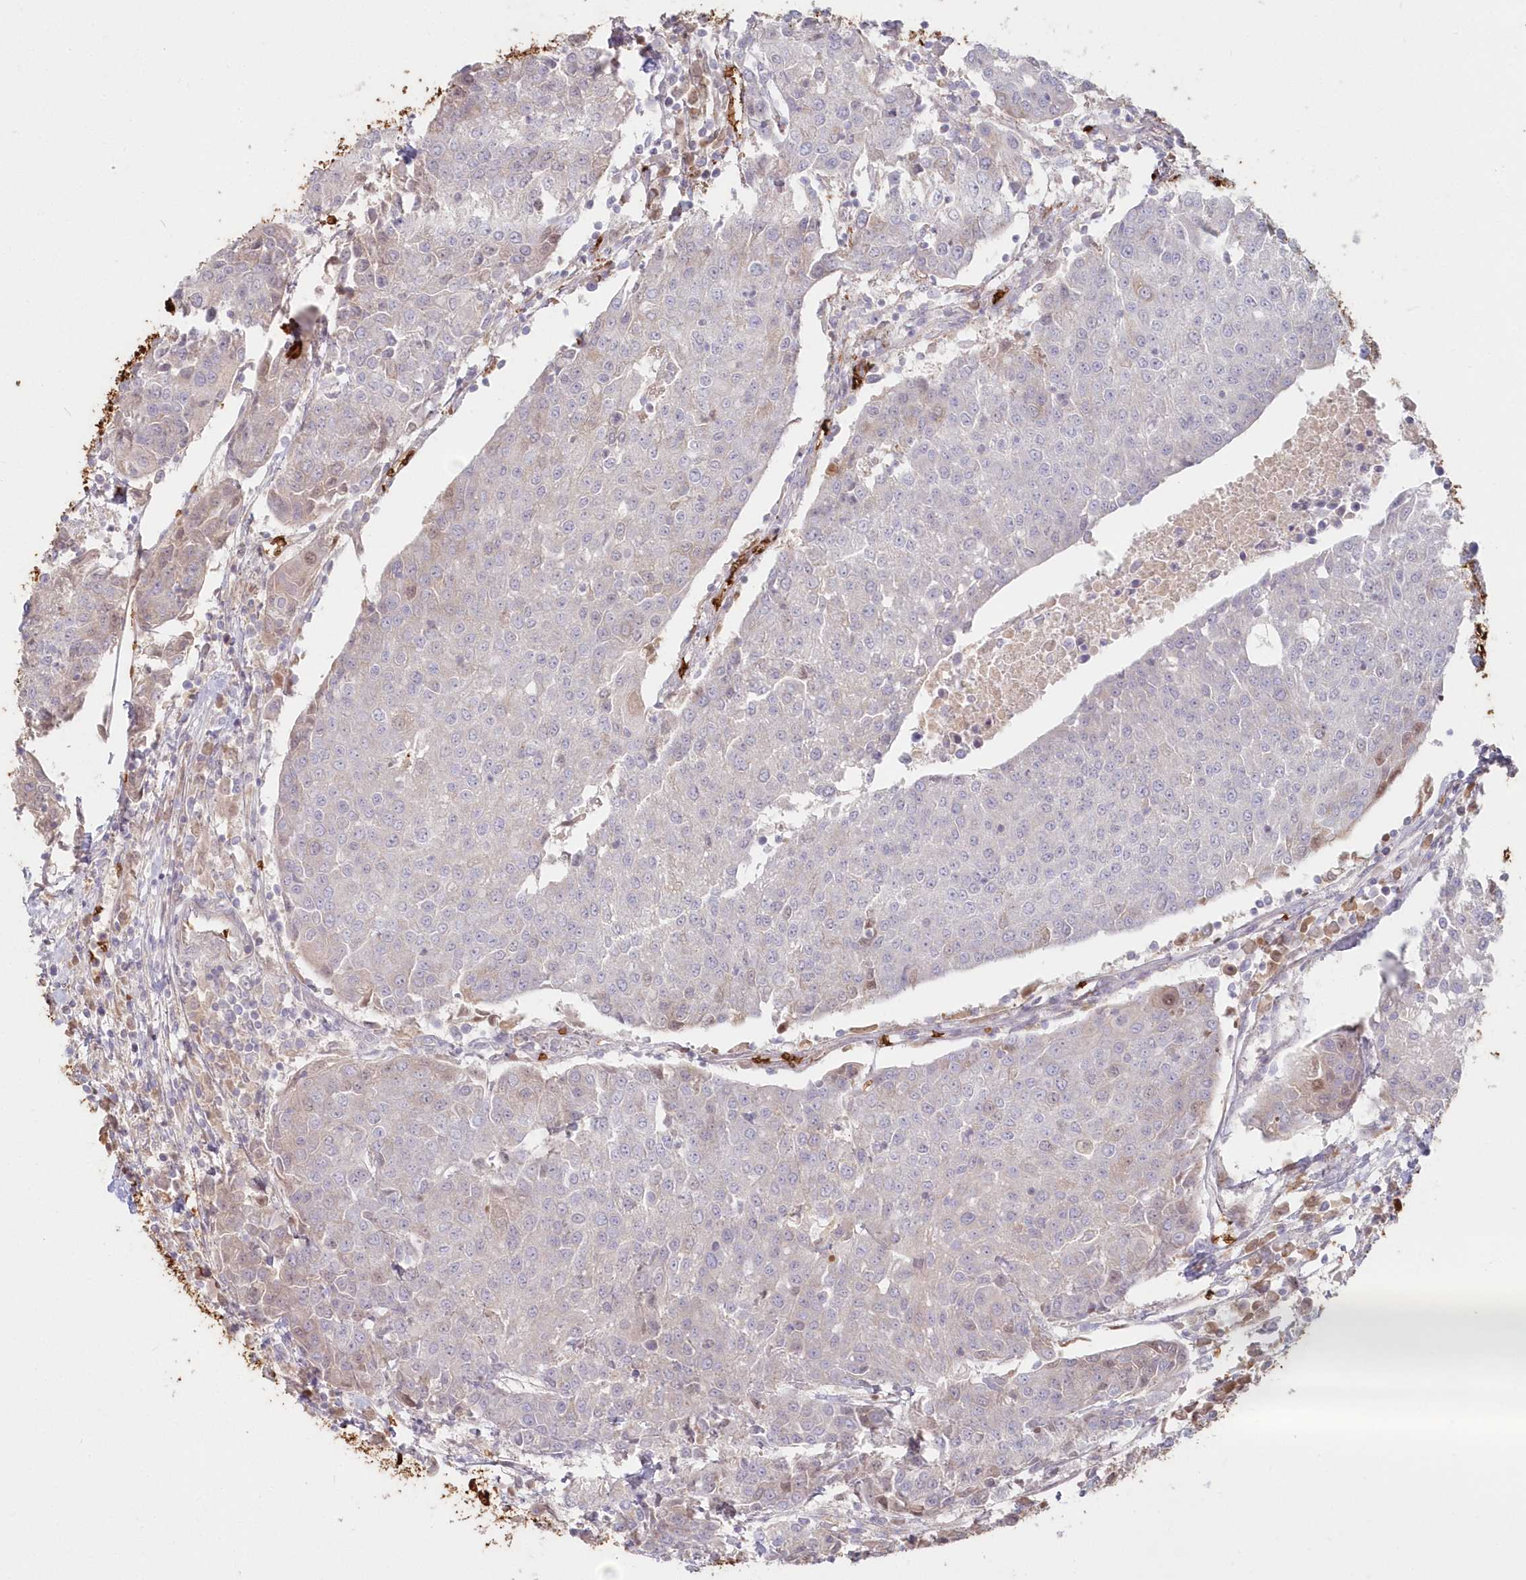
{"staining": {"intensity": "weak", "quantity": "<25%", "location": "cytoplasmic/membranous"}, "tissue": "urothelial cancer", "cell_type": "Tumor cells", "image_type": "cancer", "snomed": [{"axis": "morphology", "description": "Urothelial carcinoma, High grade"}, {"axis": "topography", "description": "Urinary bladder"}], "caption": "High-grade urothelial carcinoma was stained to show a protein in brown. There is no significant positivity in tumor cells.", "gene": "SERINC1", "patient": {"sex": "female", "age": 85}}